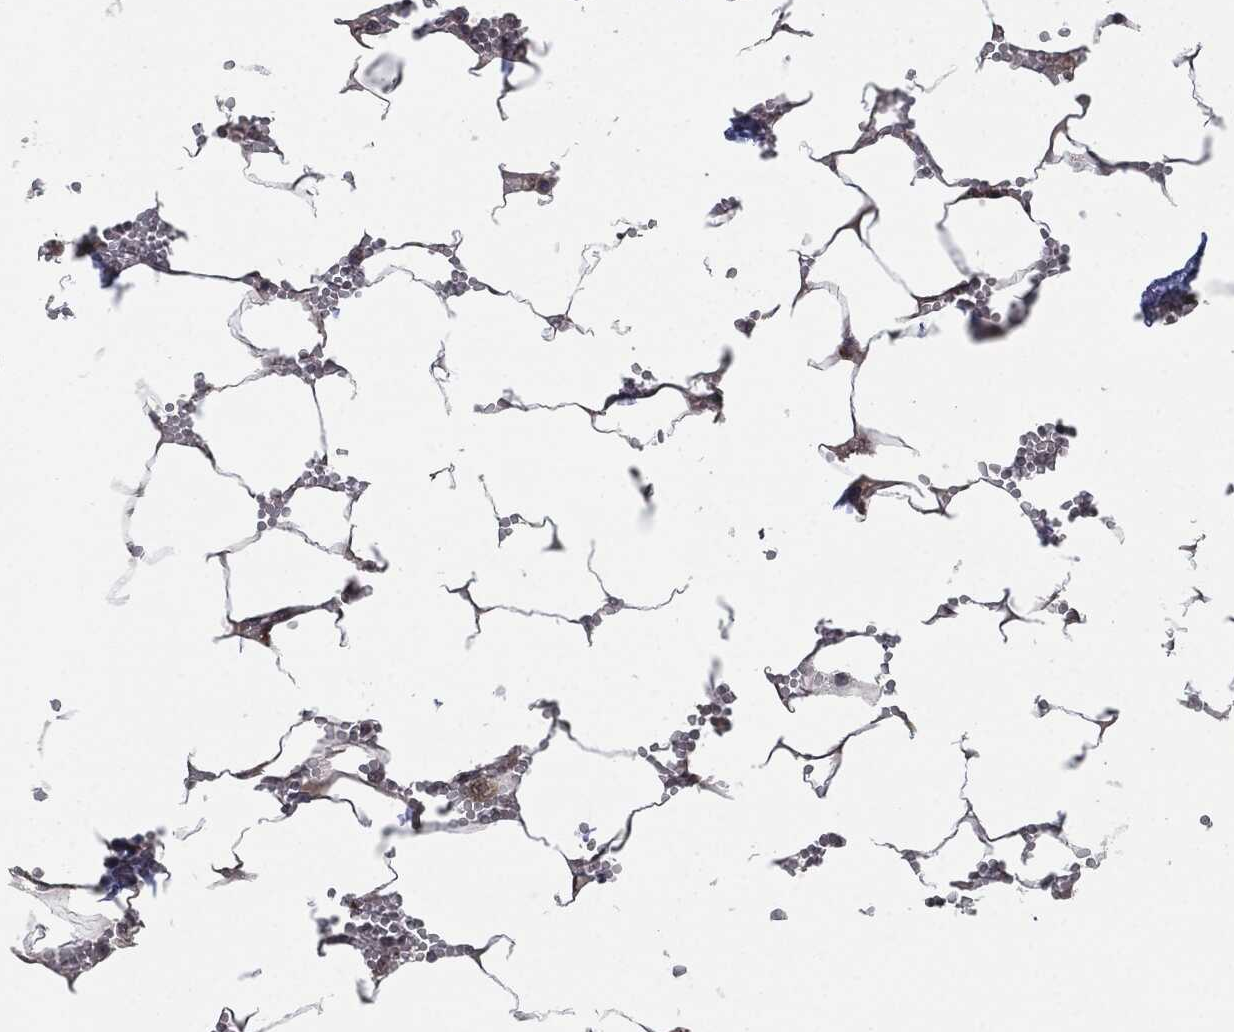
{"staining": {"intensity": "strong", "quantity": "25%-75%", "location": "cytoplasmic/membranous,nuclear"}, "tissue": "bone marrow", "cell_type": "Hematopoietic cells", "image_type": "normal", "snomed": [{"axis": "morphology", "description": "Normal tissue, NOS"}, {"axis": "topography", "description": "Bone marrow"}], "caption": "Unremarkable bone marrow displays strong cytoplasmic/membranous,nuclear expression in approximately 25%-75% of hematopoietic cells The protein is shown in brown color, while the nuclei are stained blue..", "gene": "UBR1", "patient": {"sex": "female", "age": 64}}